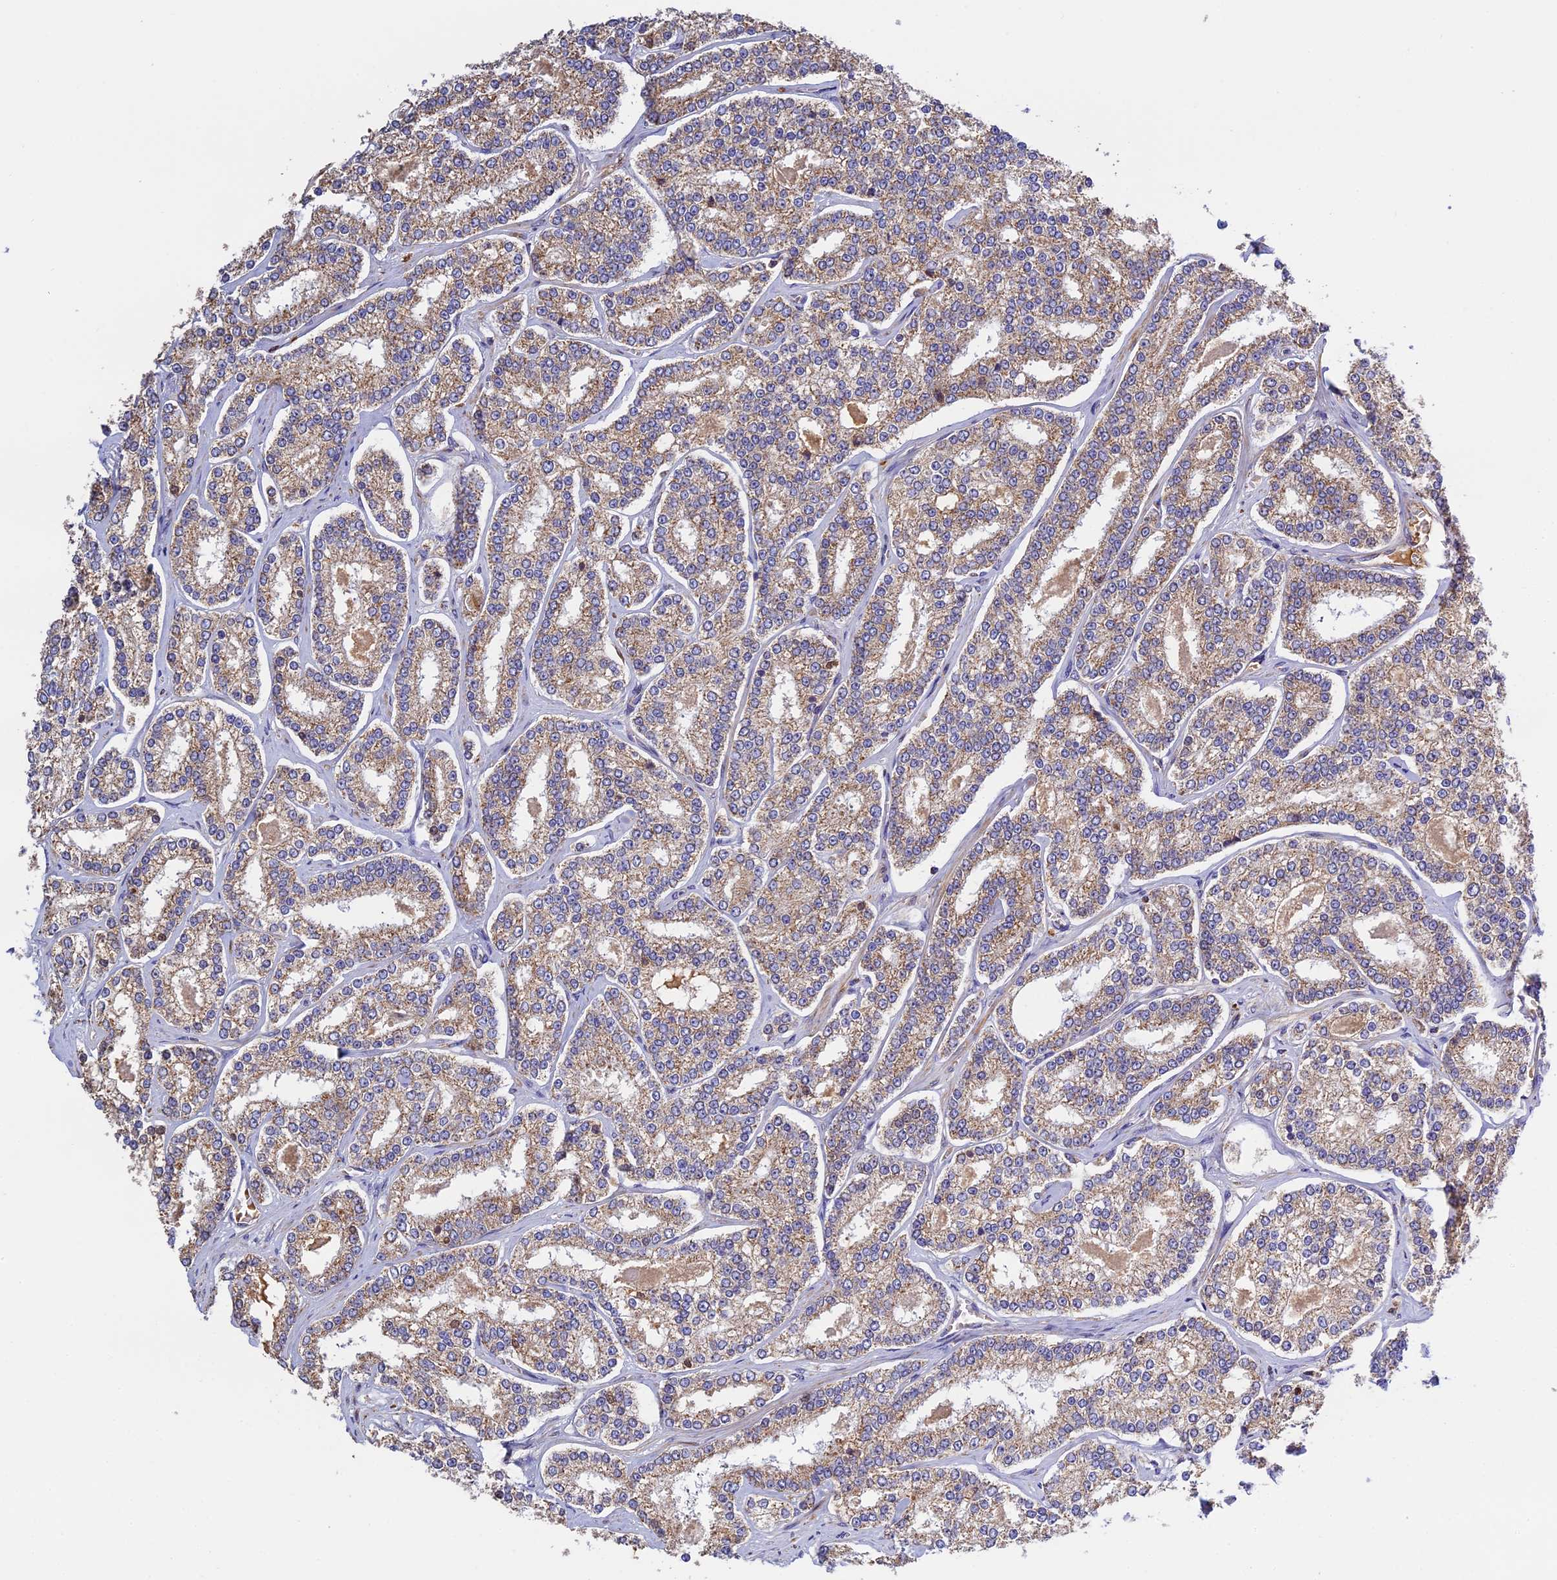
{"staining": {"intensity": "moderate", "quantity": ">75%", "location": "cytoplasmic/membranous"}, "tissue": "prostate cancer", "cell_type": "Tumor cells", "image_type": "cancer", "snomed": [{"axis": "morphology", "description": "Normal tissue, NOS"}, {"axis": "morphology", "description": "Adenocarcinoma, High grade"}, {"axis": "topography", "description": "Prostate"}], "caption": "Immunohistochemistry photomicrograph of human prostate high-grade adenocarcinoma stained for a protein (brown), which exhibits medium levels of moderate cytoplasmic/membranous expression in approximately >75% of tumor cells.", "gene": "OCEL1", "patient": {"sex": "male", "age": 83}}